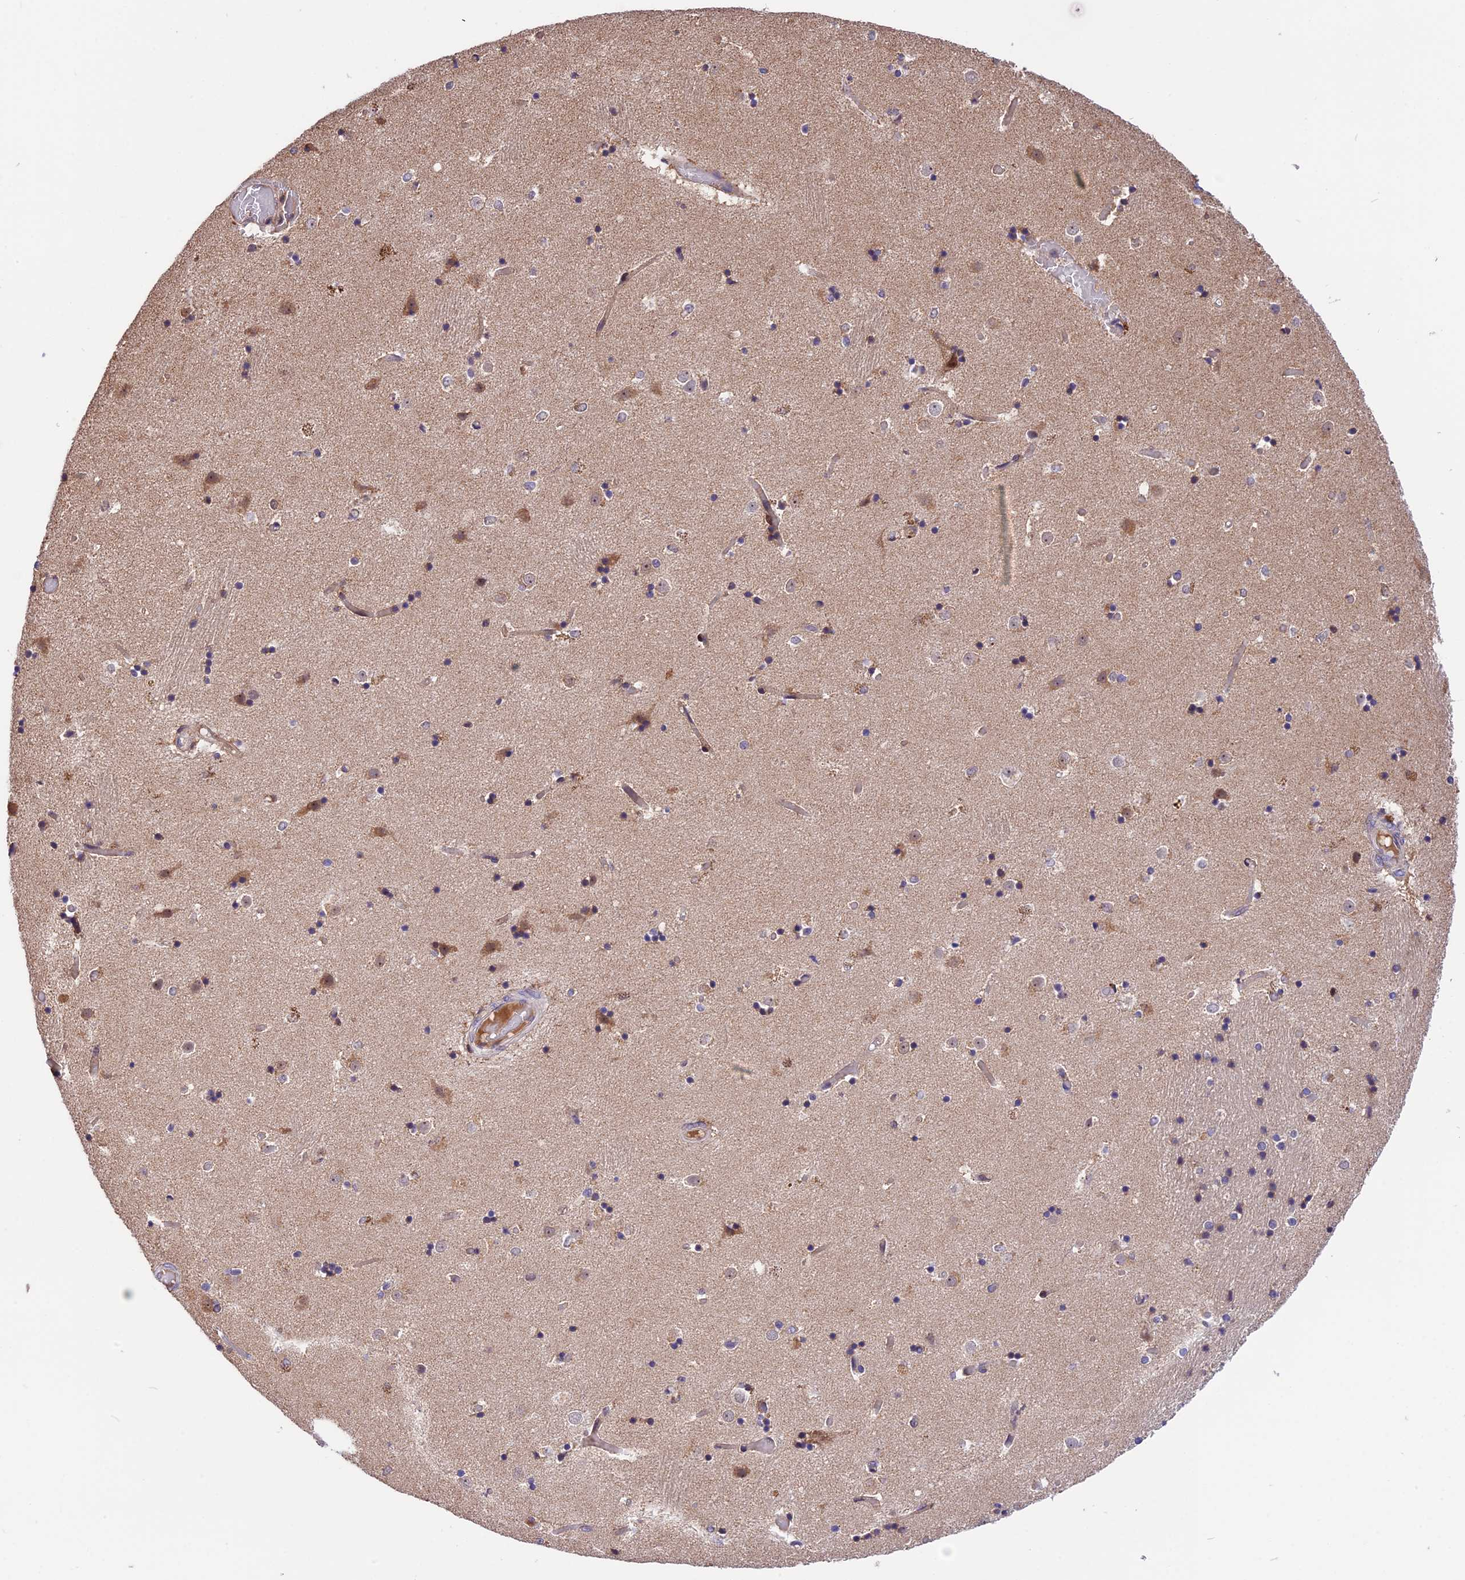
{"staining": {"intensity": "weak", "quantity": "<25%", "location": "cytoplasmic/membranous"}, "tissue": "caudate", "cell_type": "Glial cells", "image_type": "normal", "snomed": [{"axis": "morphology", "description": "Normal tissue, NOS"}, {"axis": "topography", "description": "Lateral ventricle wall"}], "caption": "DAB immunohistochemical staining of normal human caudate demonstrates no significant positivity in glial cells.", "gene": "RERGL", "patient": {"sex": "female", "age": 52}}